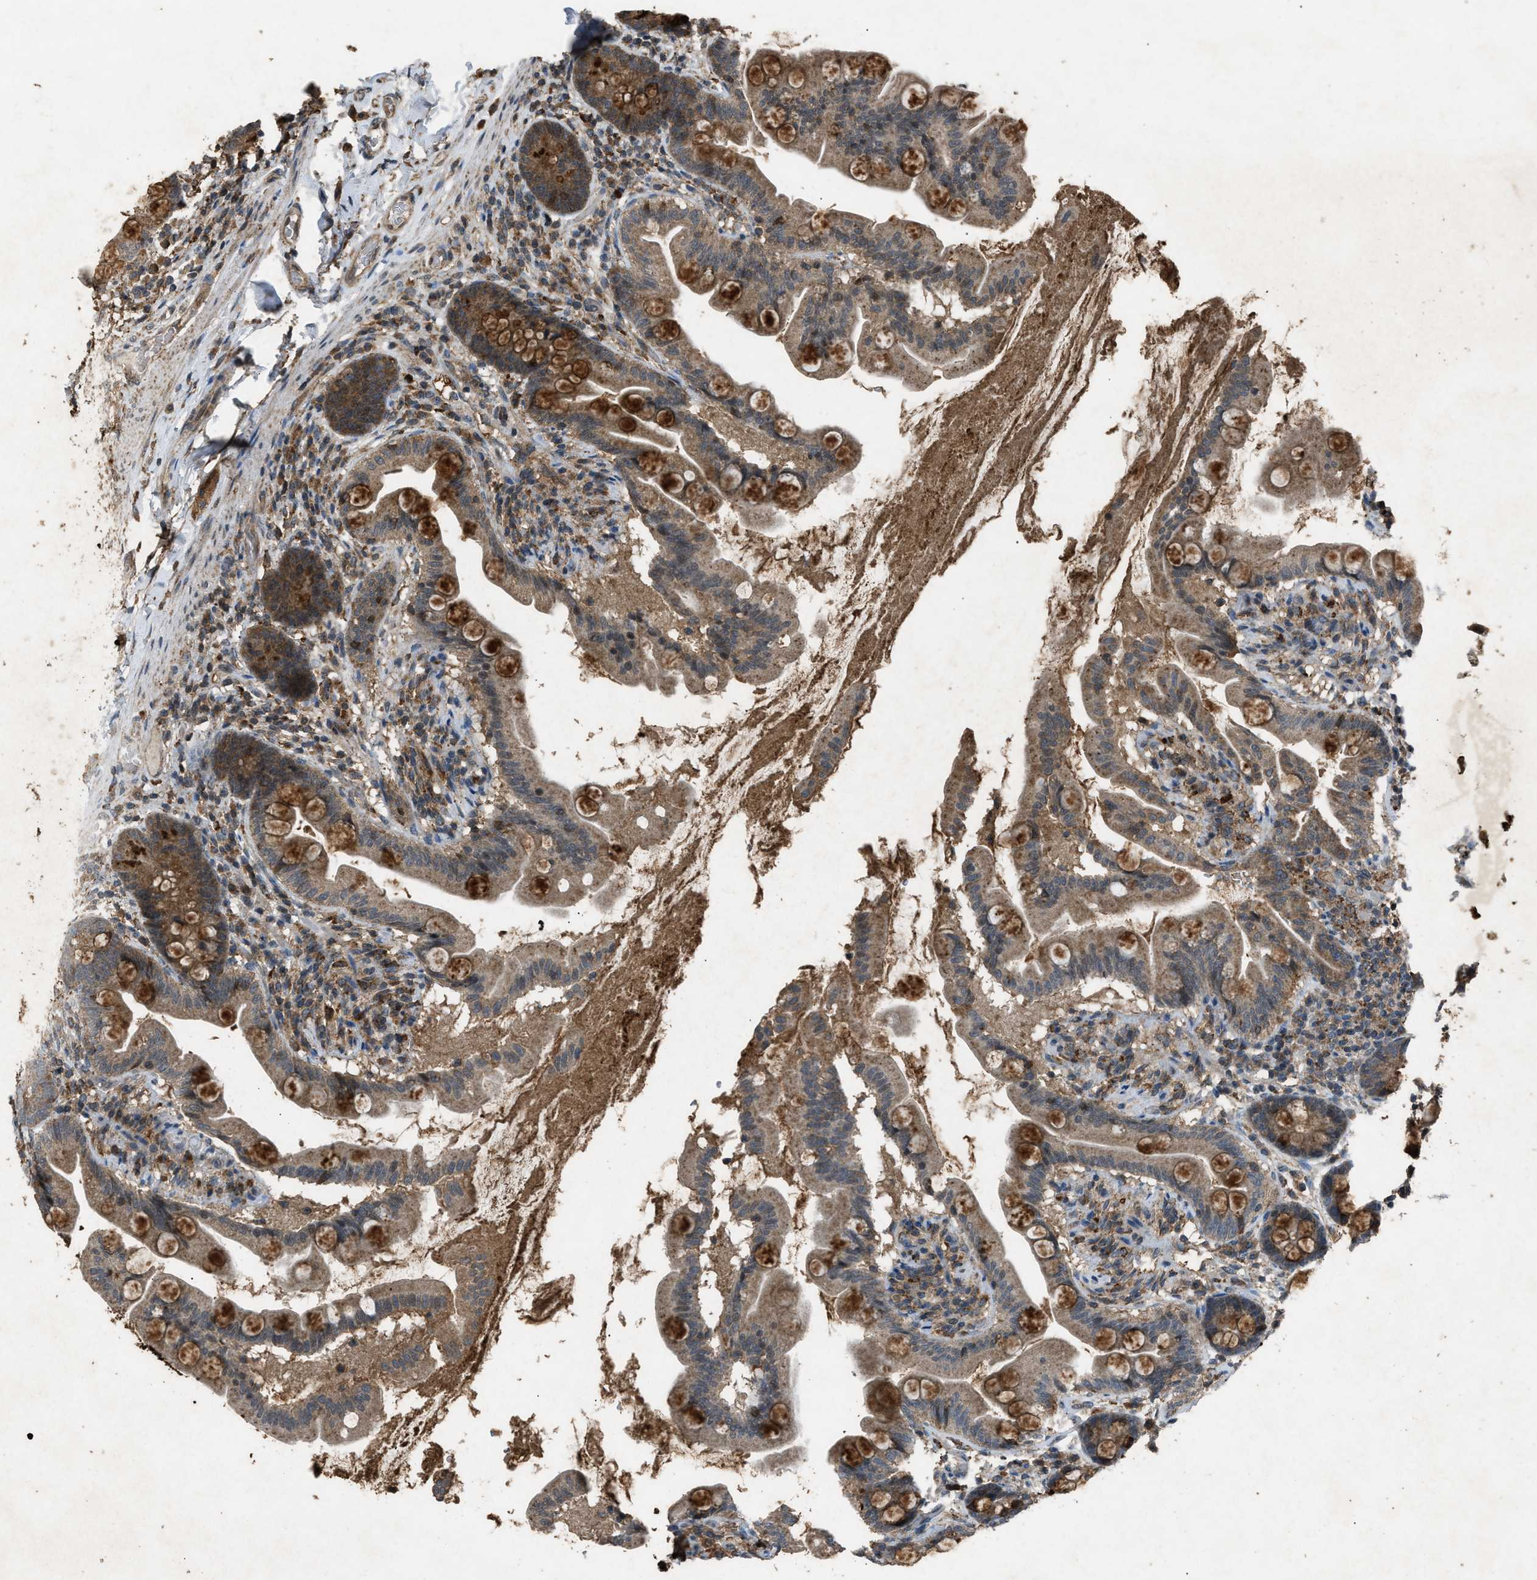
{"staining": {"intensity": "moderate", "quantity": ">75%", "location": "cytoplasmic/membranous"}, "tissue": "small intestine", "cell_type": "Glandular cells", "image_type": "normal", "snomed": [{"axis": "morphology", "description": "Normal tissue, NOS"}, {"axis": "topography", "description": "Small intestine"}], "caption": "Immunohistochemistry (DAB) staining of normal human small intestine reveals moderate cytoplasmic/membranous protein staining in about >75% of glandular cells. (Stains: DAB (3,3'-diaminobenzidine) in brown, nuclei in blue, Microscopy: brightfield microscopy at high magnification).", "gene": "PSMD1", "patient": {"sex": "female", "age": 56}}